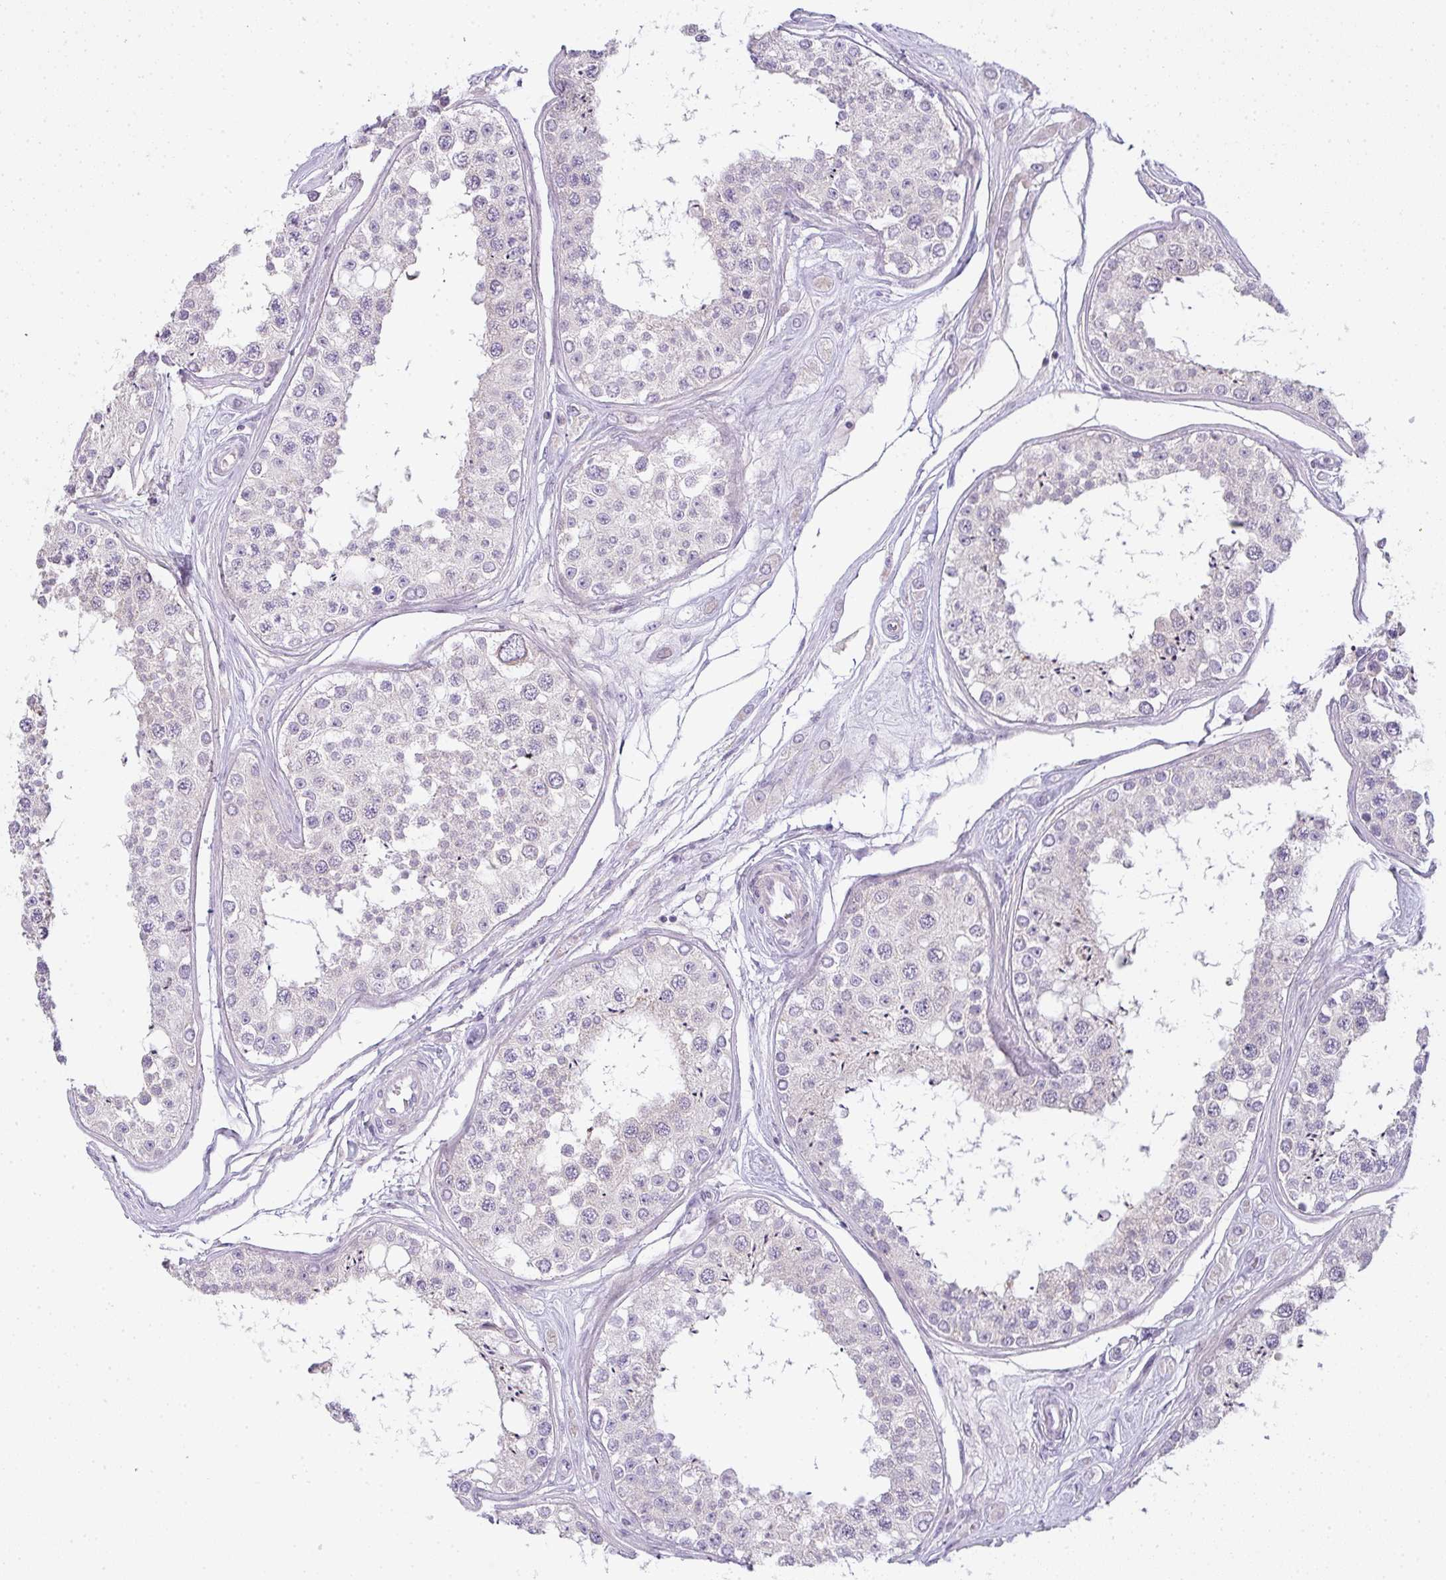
{"staining": {"intensity": "moderate", "quantity": "<25%", "location": "cytoplasmic/membranous"}, "tissue": "testis", "cell_type": "Cells in seminiferous ducts", "image_type": "normal", "snomed": [{"axis": "morphology", "description": "Normal tissue, NOS"}, {"axis": "topography", "description": "Testis"}], "caption": "Immunohistochemical staining of normal human testis exhibits <25% levels of moderate cytoplasmic/membranous protein expression in about <25% of cells in seminiferous ducts. Nuclei are stained in blue.", "gene": "SIRPB2", "patient": {"sex": "male", "age": 25}}